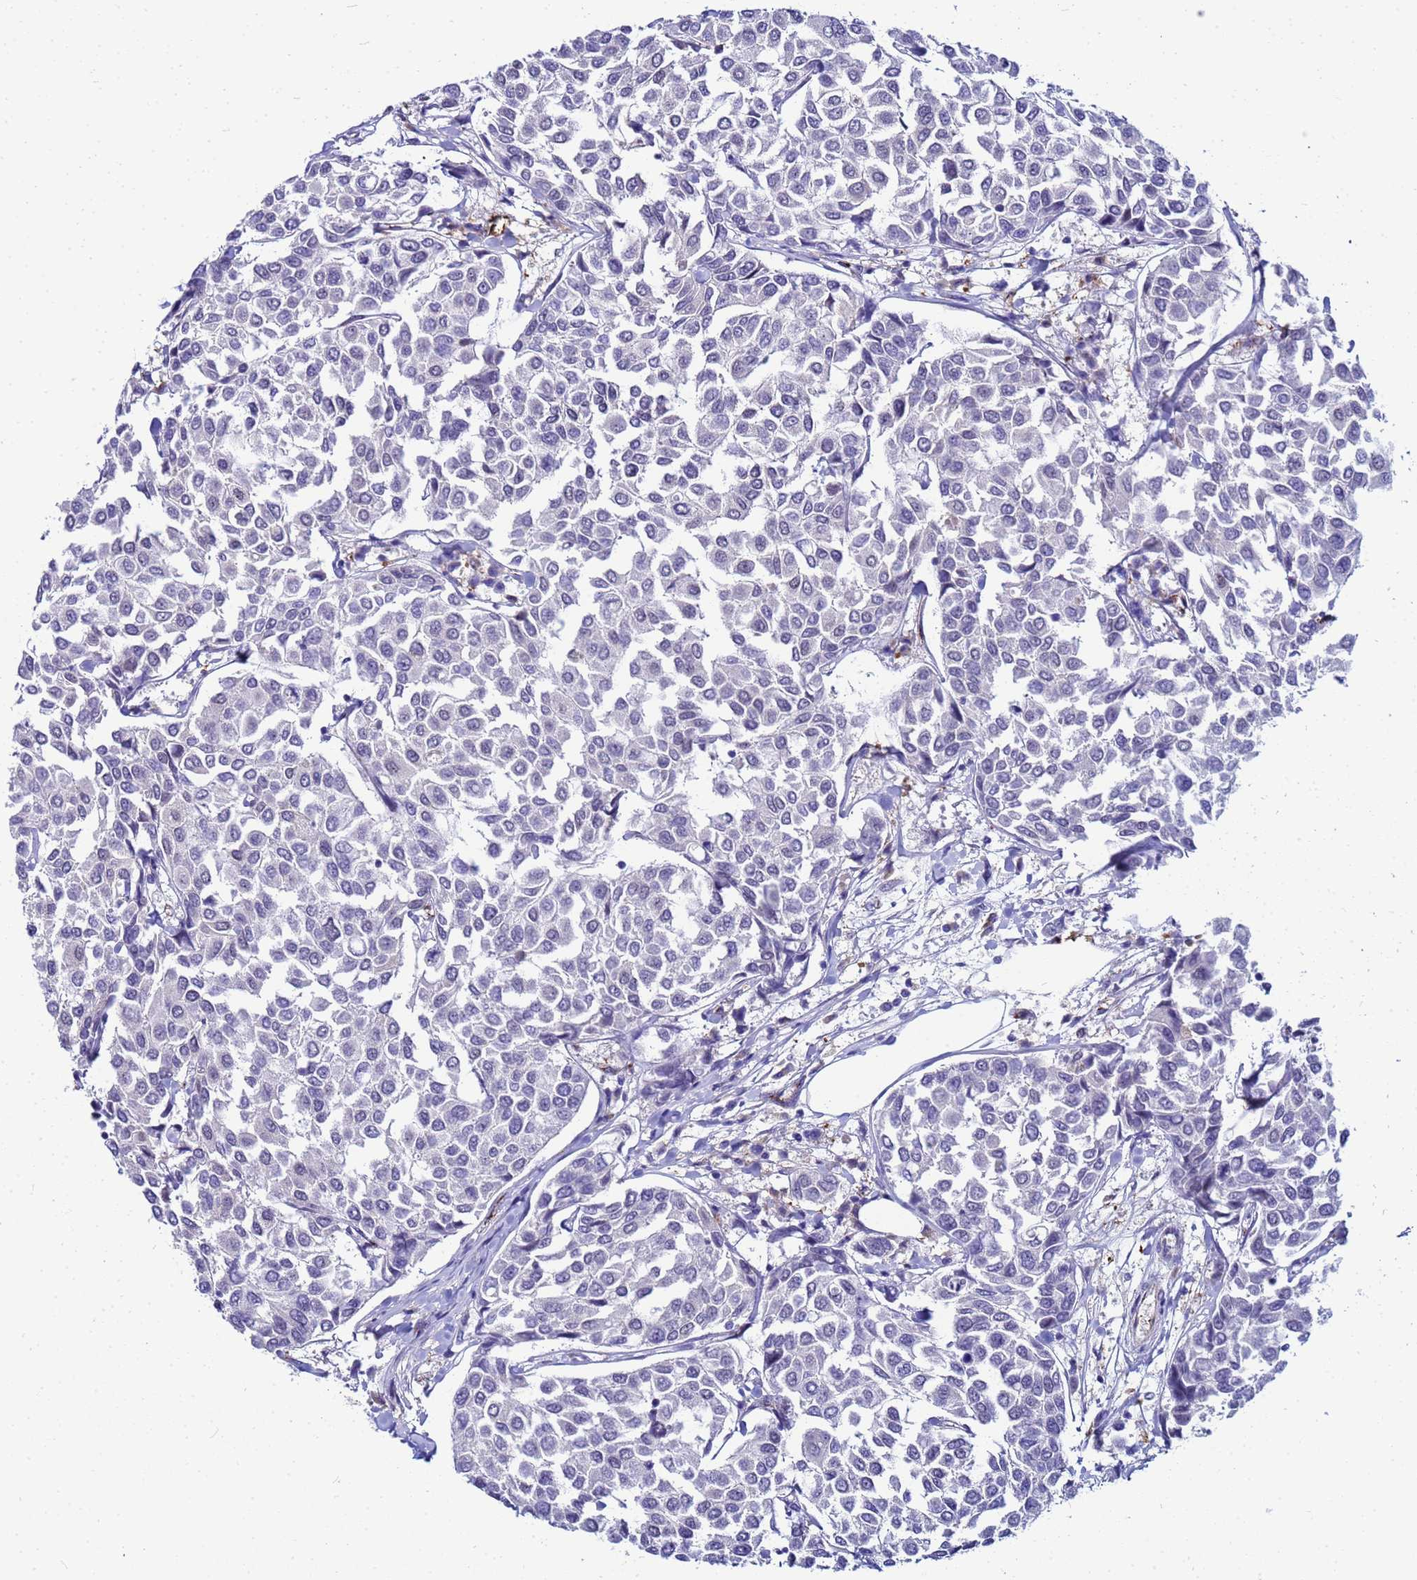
{"staining": {"intensity": "negative", "quantity": "none", "location": "none"}, "tissue": "breast cancer", "cell_type": "Tumor cells", "image_type": "cancer", "snomed": [{"axis": "morphology", "description": "Duct carcinoma"}, {"axis": "topography", "description": "Breast"}], "caption": "Tumor cells show no significant expression in breast infiltrating ductal carcinoma.", "gene": "SLC25A37", "patient": {"sex": "female", "age": 55}}